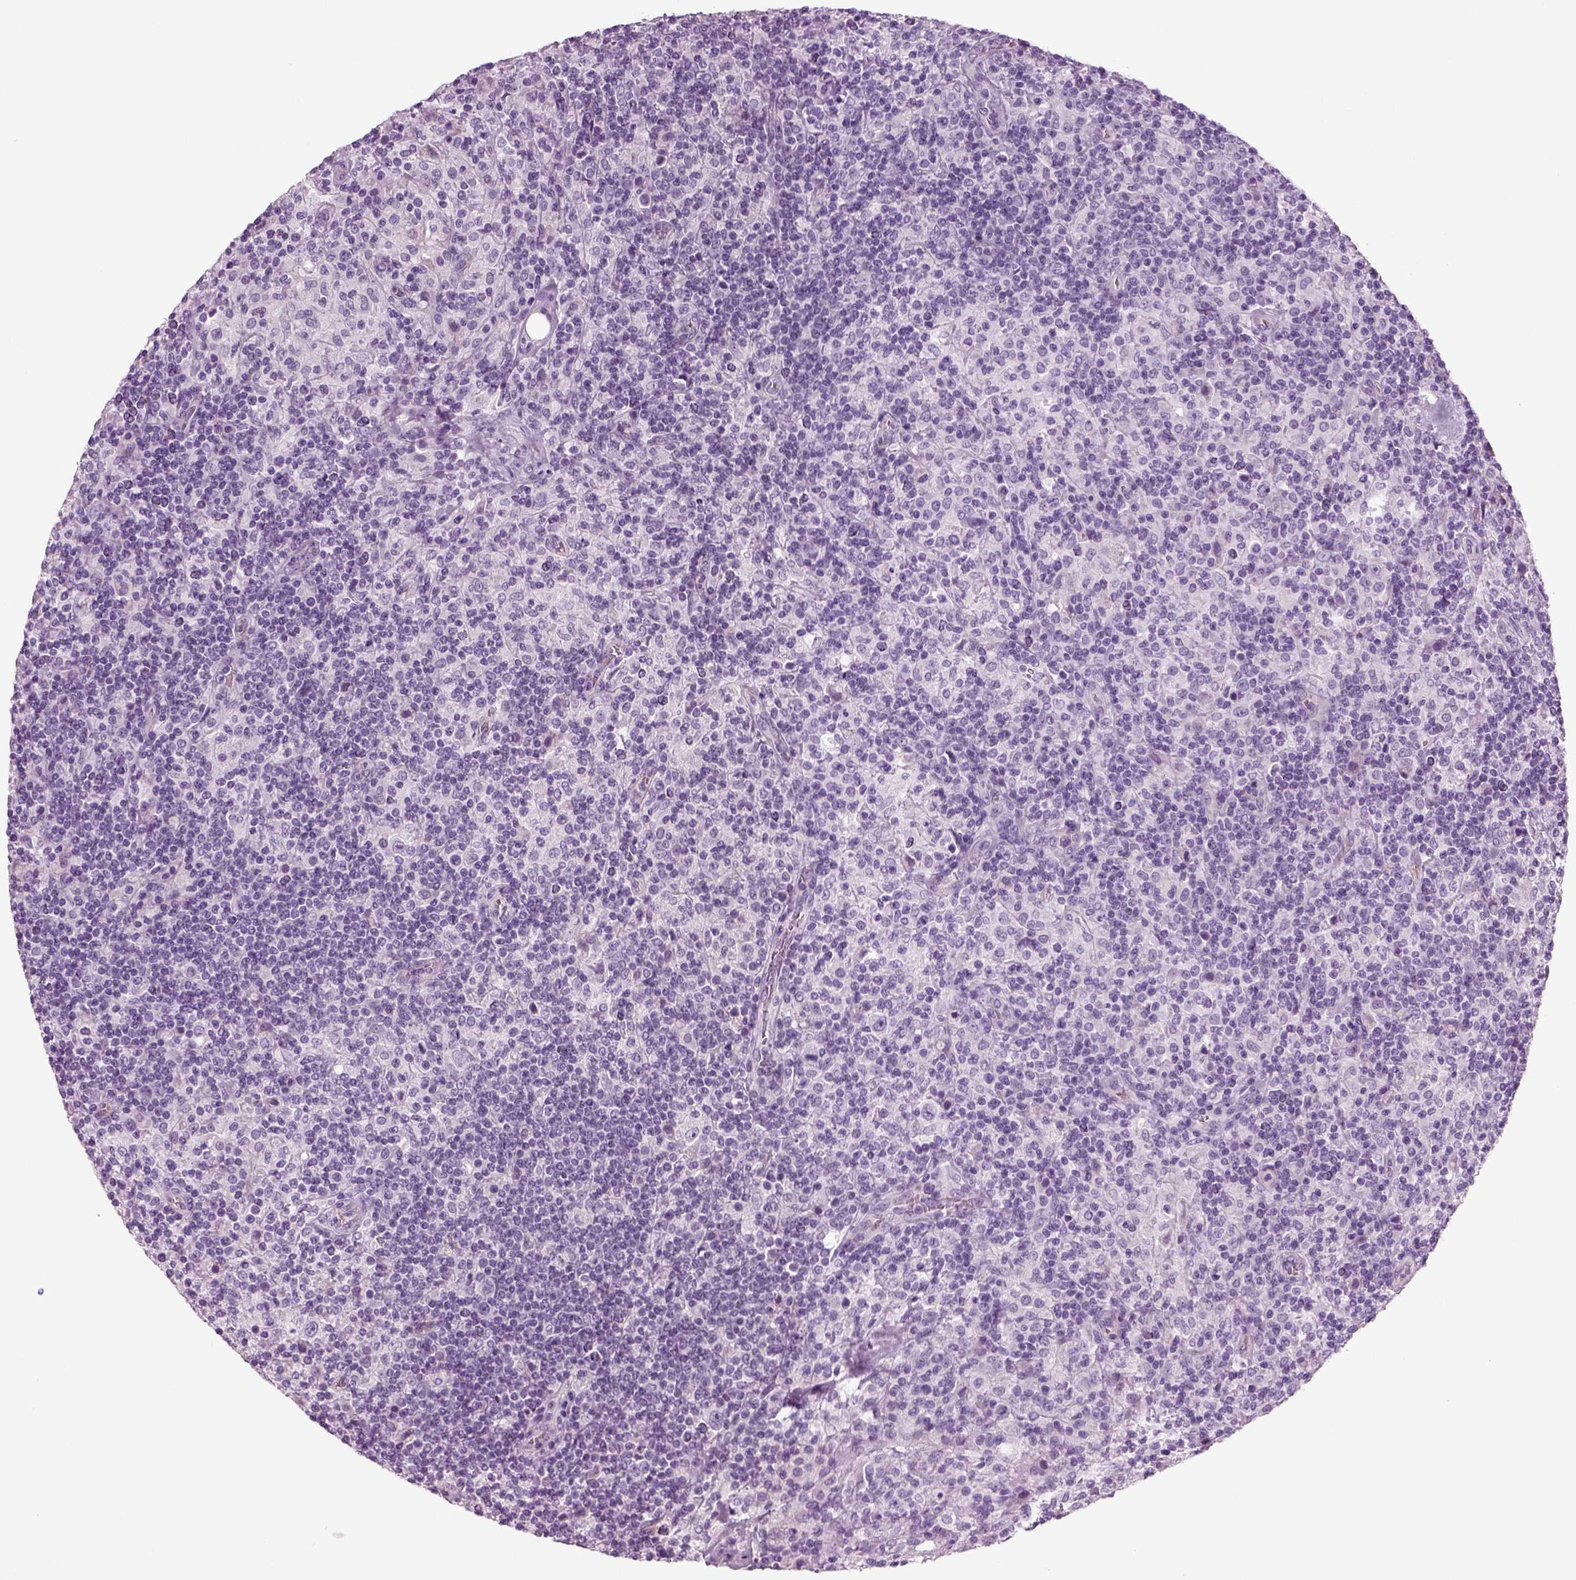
{"staining": {"intensity": "negative", "quantity": "none", "location": "none"}, "tissue": "lymphoma", "cell_type": "Tumor cells", "image_type": "cancer", "snomed": [{"axis": "morphology", "description": "Hodgkin's disease, NOS"}, {"axis": "topography", "description": "Lymph node"}], "caption": "IHC micrograph of lymphoma stained for a protein (brown), which exhibits no expression in tumor cells.", "gene": "CRABP1", "patient": {"sex": "male", "age": 70}}